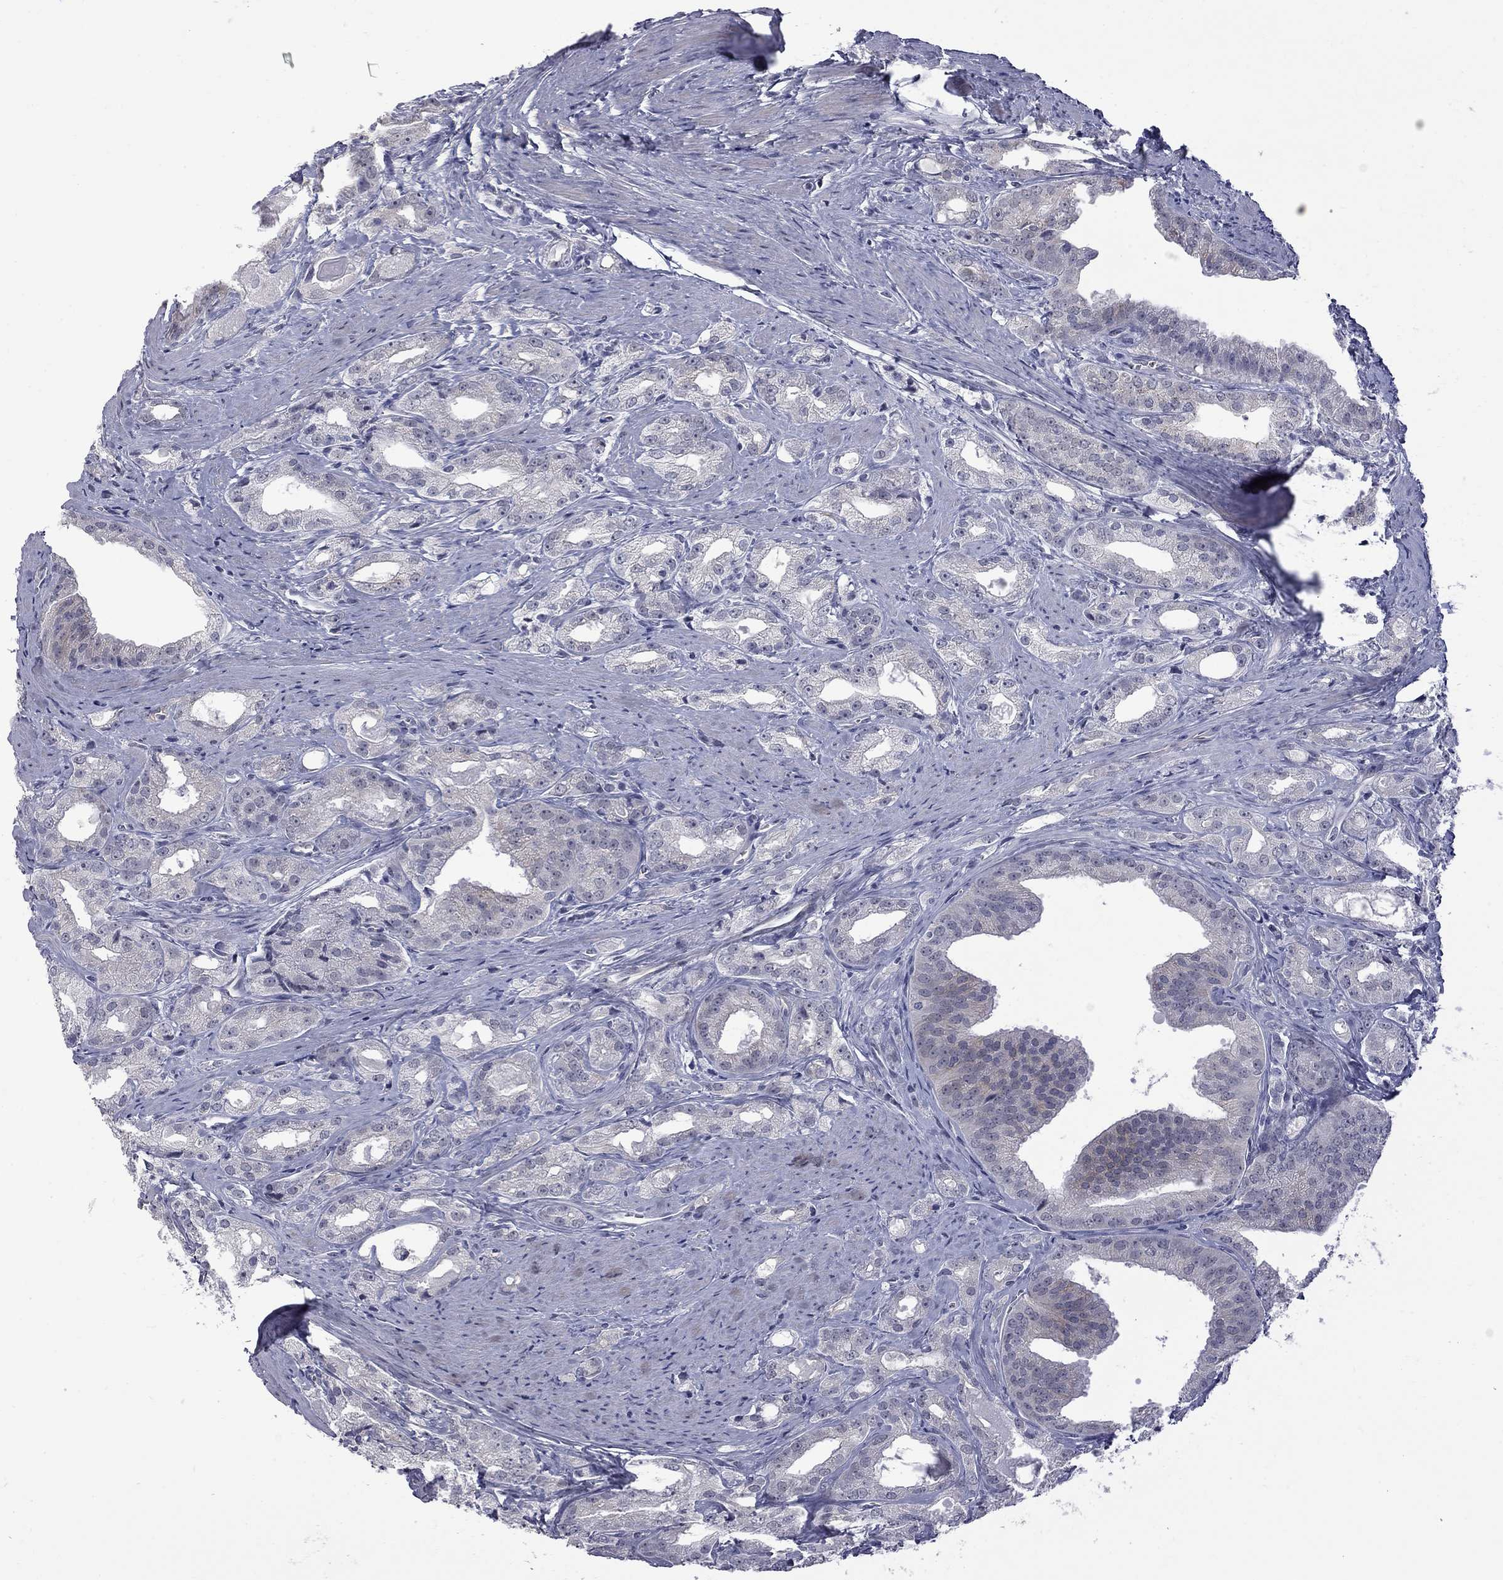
{"staining": {"intensity": "weak", "quantity": "<25%", "location": "cytoplasmic/membranous"}, "tissue": "prostate cancer", "cell_type": "Tumor cells", "image_type": "cancer", "snomed": [{"axis": "morphology", "description": "Adenocarcinoma, NOS"}, {"axis": "morphology", "description": "Adenocarcinoma, High grade"}, {"axis": "topography", "description": "Prostate"}], "caption": "High magnification brightfield microscopy of adenocarcinoma (prostate) stained with DAB (3,3'-diaminobenzidine) (brown) and counterstained with hematoxylin (blue): tumor cells show no significant positivity.", "gene": "GSG1L", "patient": {"sex": "male", "age": 70}}